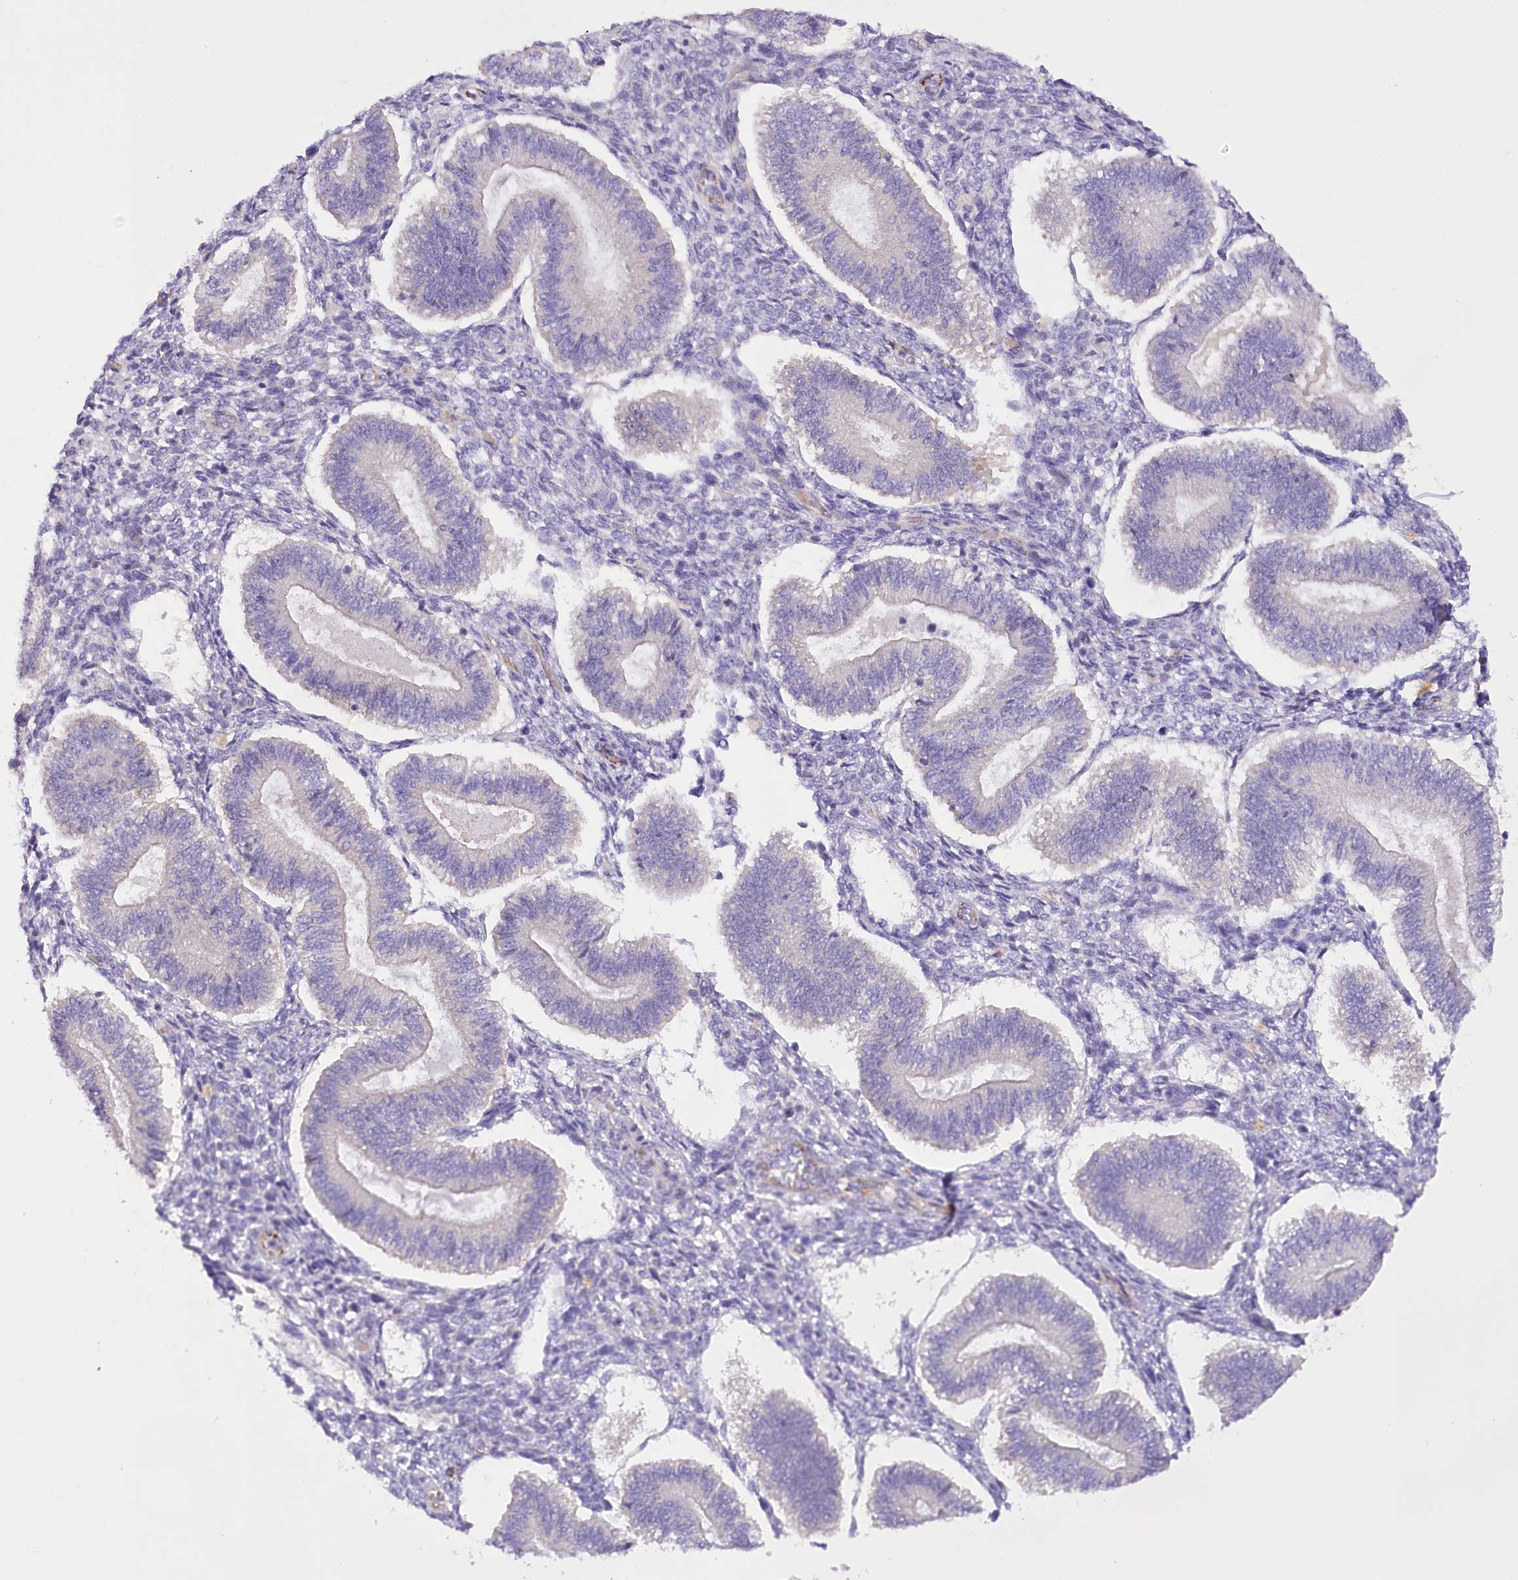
{"staining": {"intensity": "negative", "quantity": "none", "location": "none"}, "tissue": "endometrium", "cell_type": "Cells in endometrial stroma", "image_type": "normal", "snomed": [{"axis": "morphology", "description": "Normal tissue, NOS"}, {"axis": "topography", "description": "Endometrium"}], "caption": "A high-resolution micrograph shows immunohistochemistry (IHC) staining of unremarkable endometrium, which shows no significant expression in cells in endometrial stroma. (Immunohistochemistry, brightfield microscopy, high magnification).", "gene": "DCUN1D1", "patient": {"sex": "female", "age": 25}}